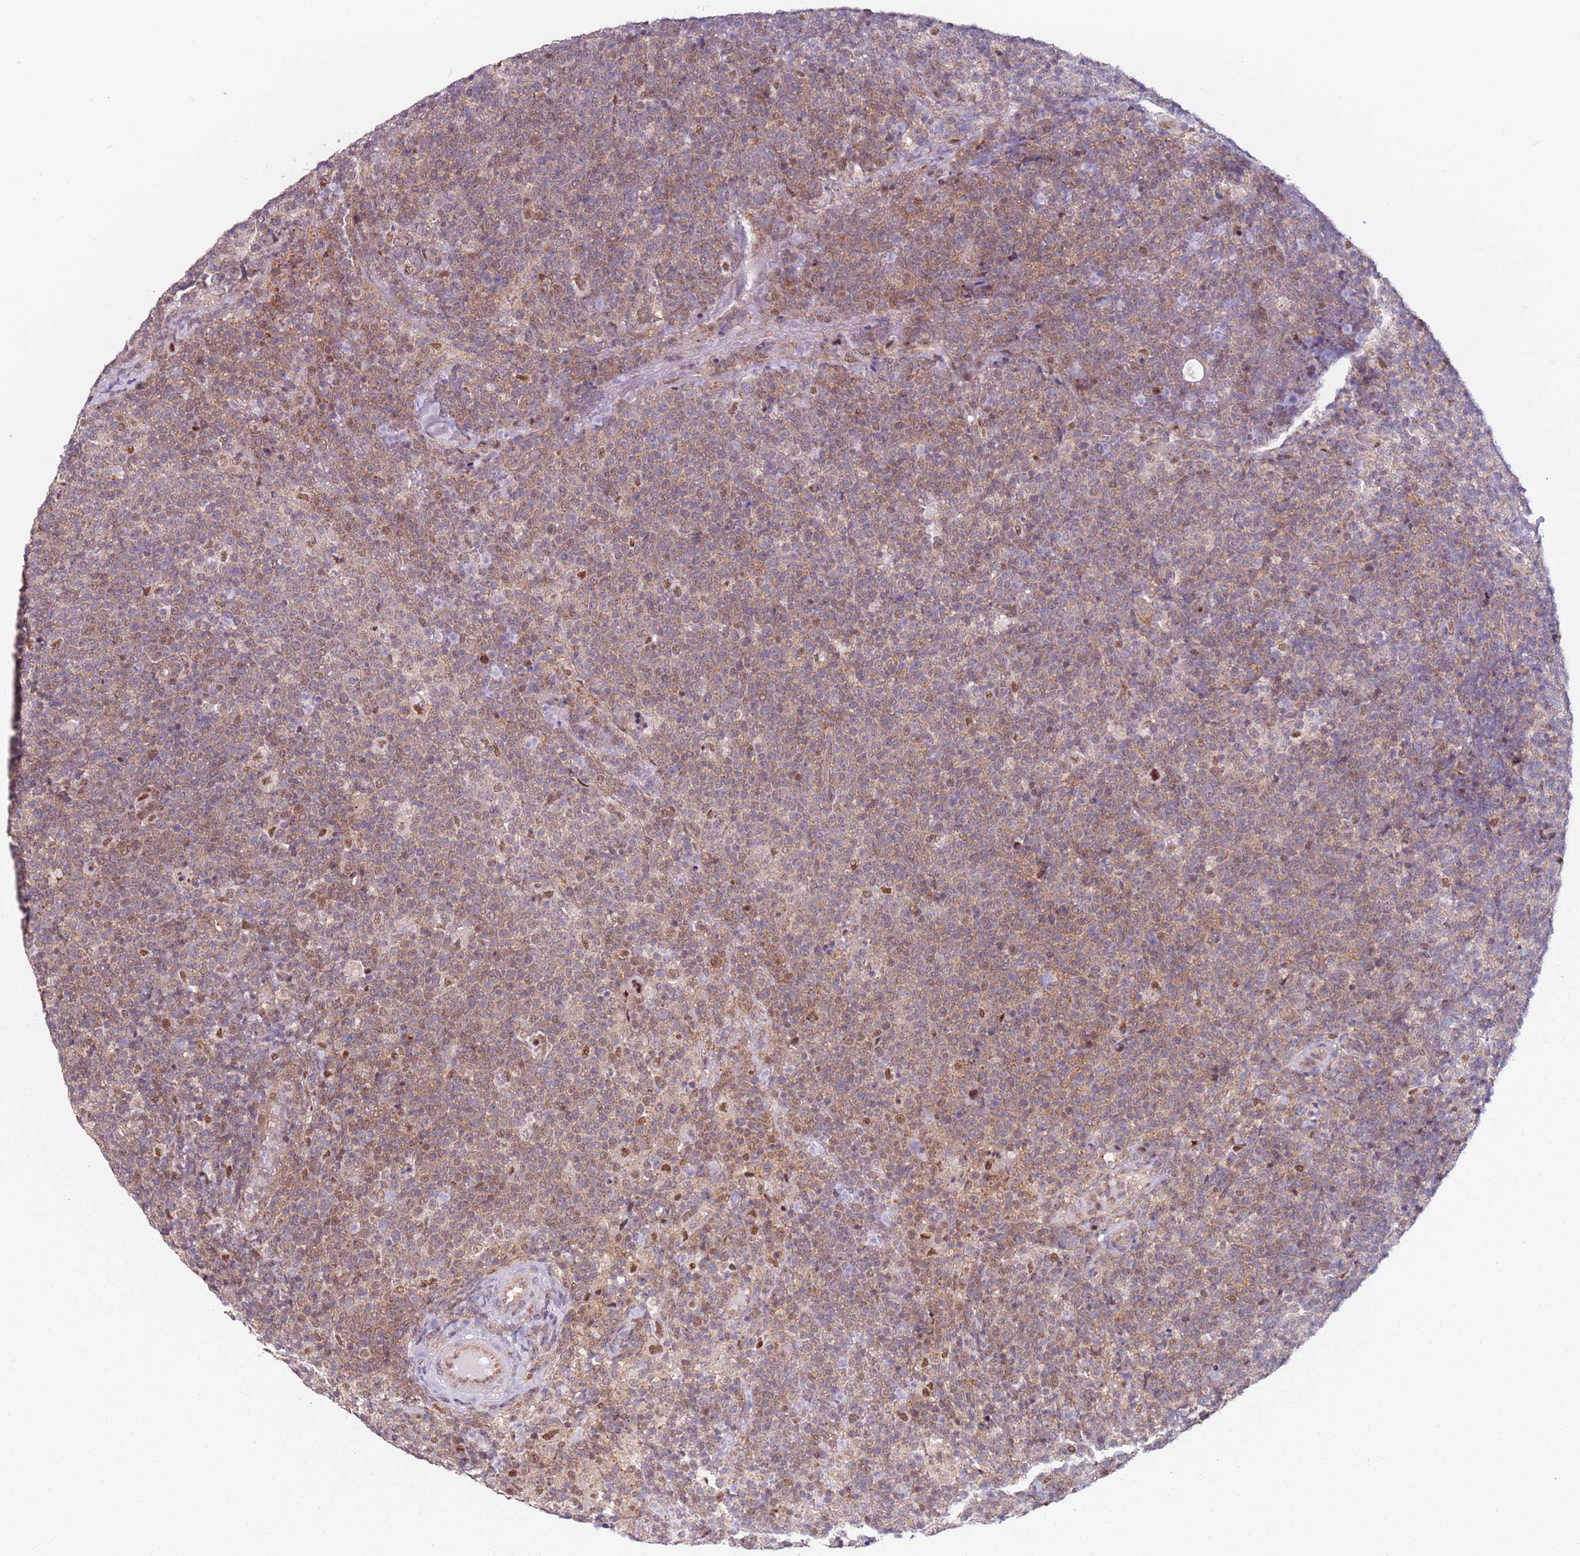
{"staining": {"intensity": "weak", "quantity": ">75%", "location": "cytoplasmic/membranous"}, "tissue": "lymphoma", "cell_type": "Tumor cells", "image_type": "cancer", "snomed": [{"axis": "morphology", "description": "Malignant lymphoma, non-Hodgkin's type, High grade"}, {"axis": "topography", "description": "Lymph node"}], "caption": "Malignant lymphoma, non-Hodgkin's type (high-grade) was stained to show a protein in brown. There is low levels of weak cytoplasmic/membranous expression in approximately >75% of tumor cells. (DAB (3,3'-diaminobenzidine) = brown stain, brightfield microscopy at high magnification).", "gene": "PSMD4", "patient": {"sex": "male", "age": 61}}